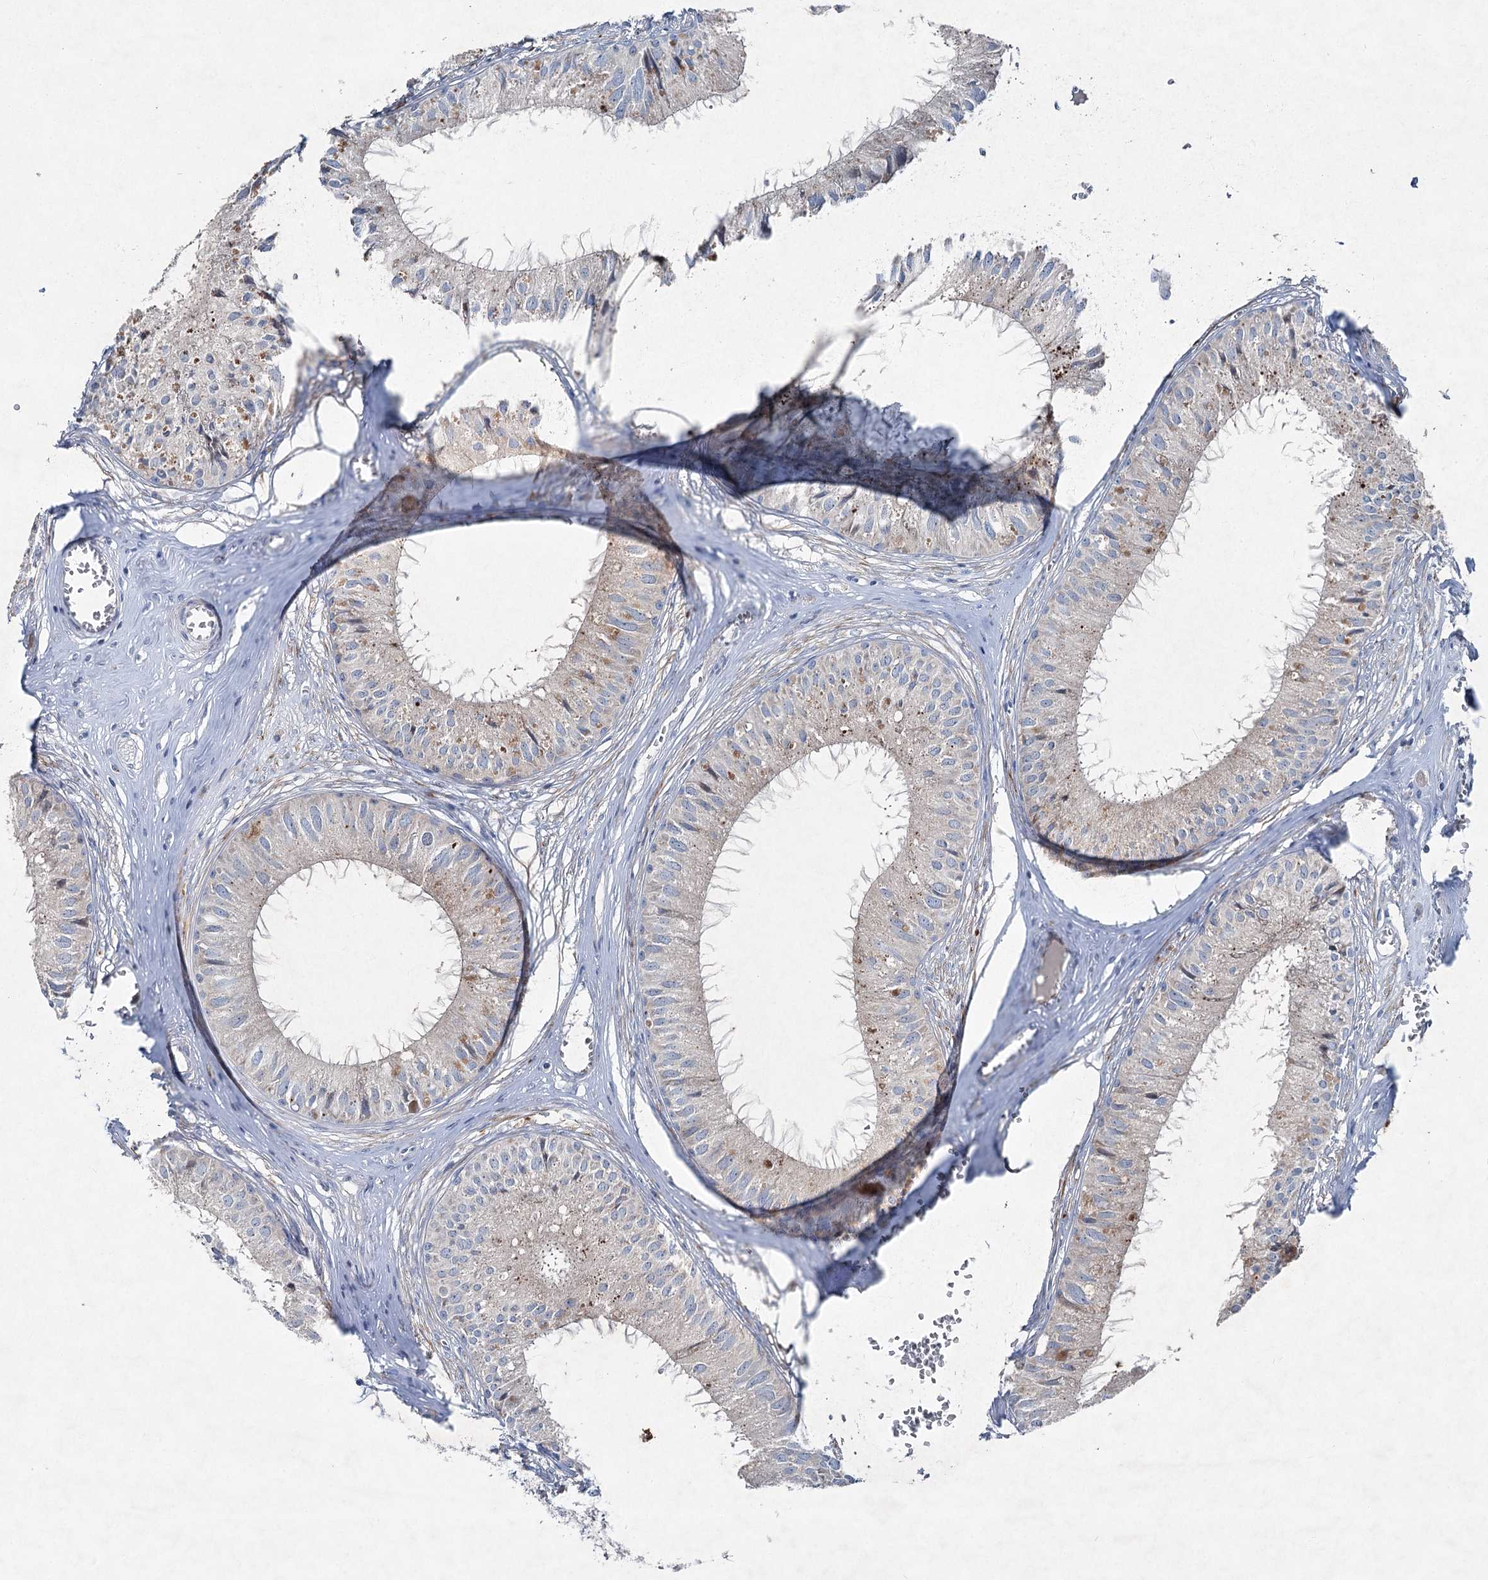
{"staining": {"intensity": "moderate", "quantity": "<25%", "location": "cytoplasmic/membranous"}, "tissue": "epididymis", "cell_type": "Glandular cells", "image_type": "normal", "snomed": [{"axis": "morphology", "description": "Normal tissue, NOS"}, {"axis": "topography", "description": "Epididymis"}], "caption": "Normal epididymis demonstrates moderate cytoplasmic/membranous positivity in about <25% of glandular cells.", "gene": "ENSG00000285330", "patient": {"sex": "male", "age": 36}}